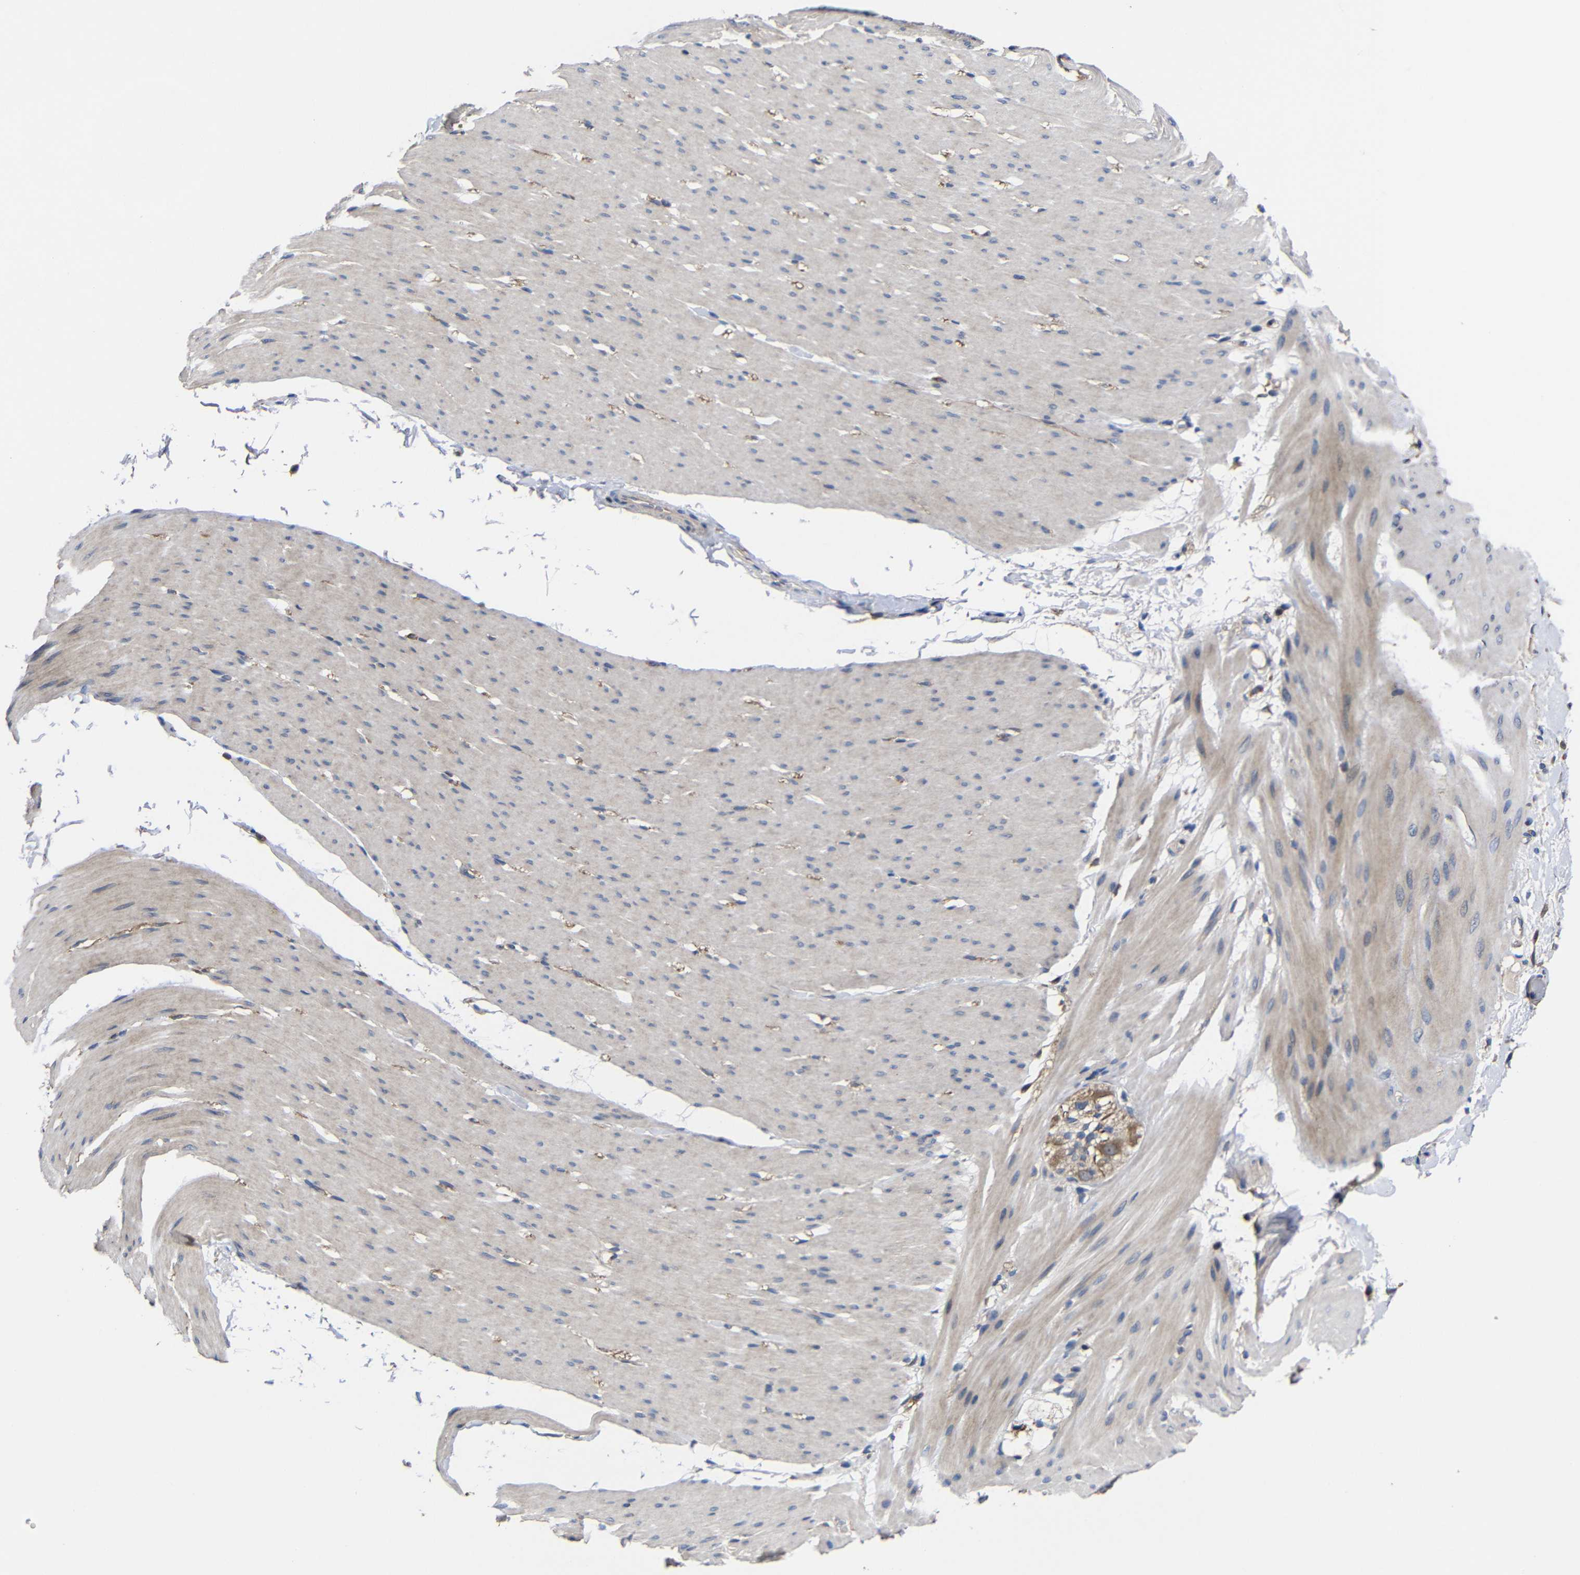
{"staining": {"intensity": "weak", "quantity": "25%-75%", "location": "cytoplasmic/membranous"}, "tissue": "smooth muscle", "cell_type": "Smooth muscle cells", "image_type": "normal", "snomed": [{"axis": "morphology", "description": "Normal tissue, NOS"}, {"axis": "topography", "description": "Smooth muscle"}, {"axis": "topography", "description": "Colon"}], "caption": "IHC (DAB (3,3'-diaminobenzidine)) staining of normal human smooth muscle shows weak cytoplasmic/membranous protein expression in approximately 25%-75% of smooth muscle cells. (DAB = brown stain, brightfield microscopy at high magnification).", "gene": "LPAR5", "patient": {"sex": "male", "age": 67}}